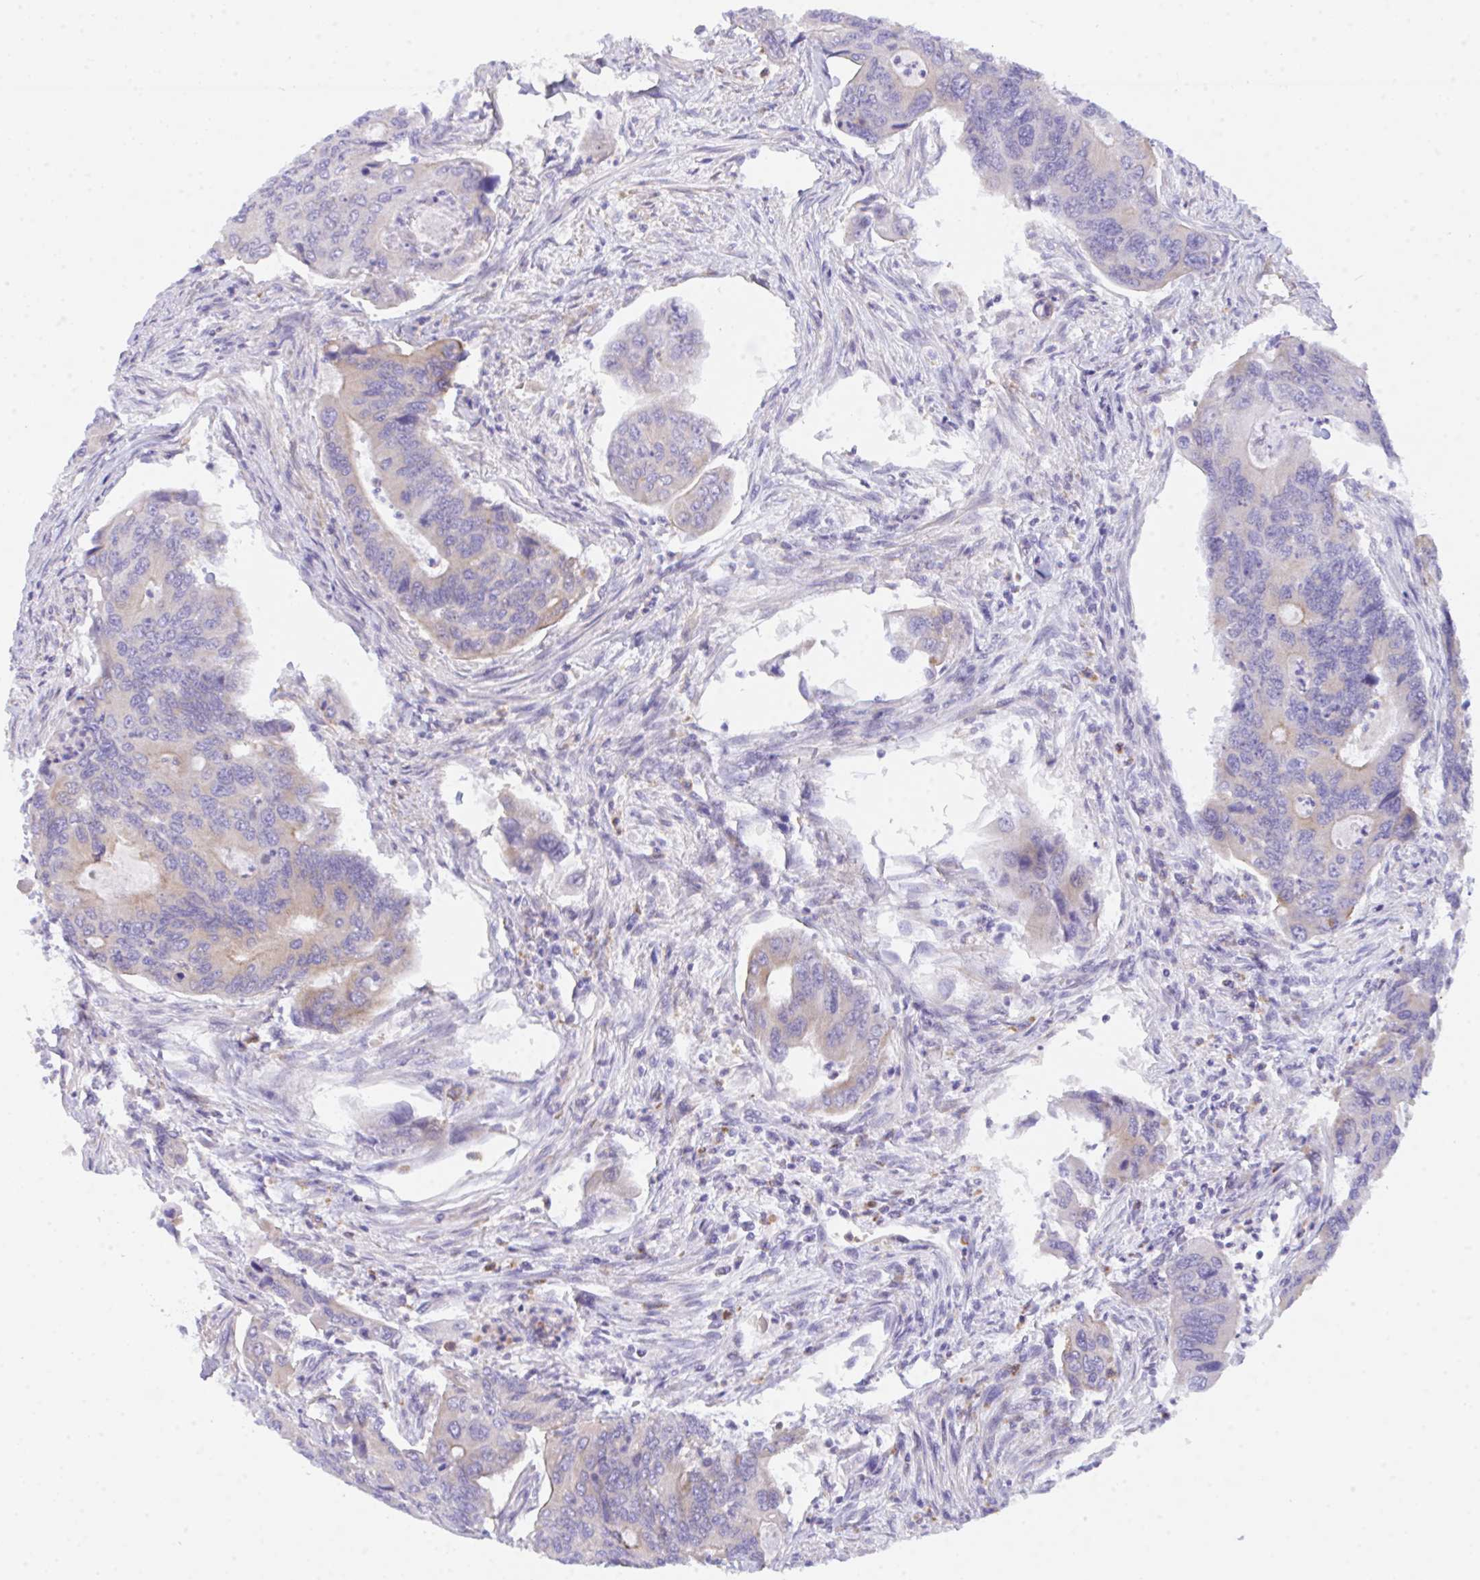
{"staining": {"intensity": "weak", "quantity": "<25%", "location": "cytoplasmic/membranous"}, "tissue": "colorectal cancer", "cell_type": "Tumor cells", "image_type": "cancer", "snomed": [{"axis": "morphology", "description": "Adenocarcinoma, NOS"}, {"axis": "topography", "description": "Colon"}], "caption": "This is a micrograph of immunohistochemistry staining of colorectal cancer (adenocarcinoma), which shows no positivity in tumor cells. Brightfield microscopy of immunohistochemistry stained with DAB (3,3'-diaminobenzidine) (brown) and hematoxylin (blue), captured at high magnification.", "gene": "CEP170B", "patient": {"sex": "female", "age": 67}}